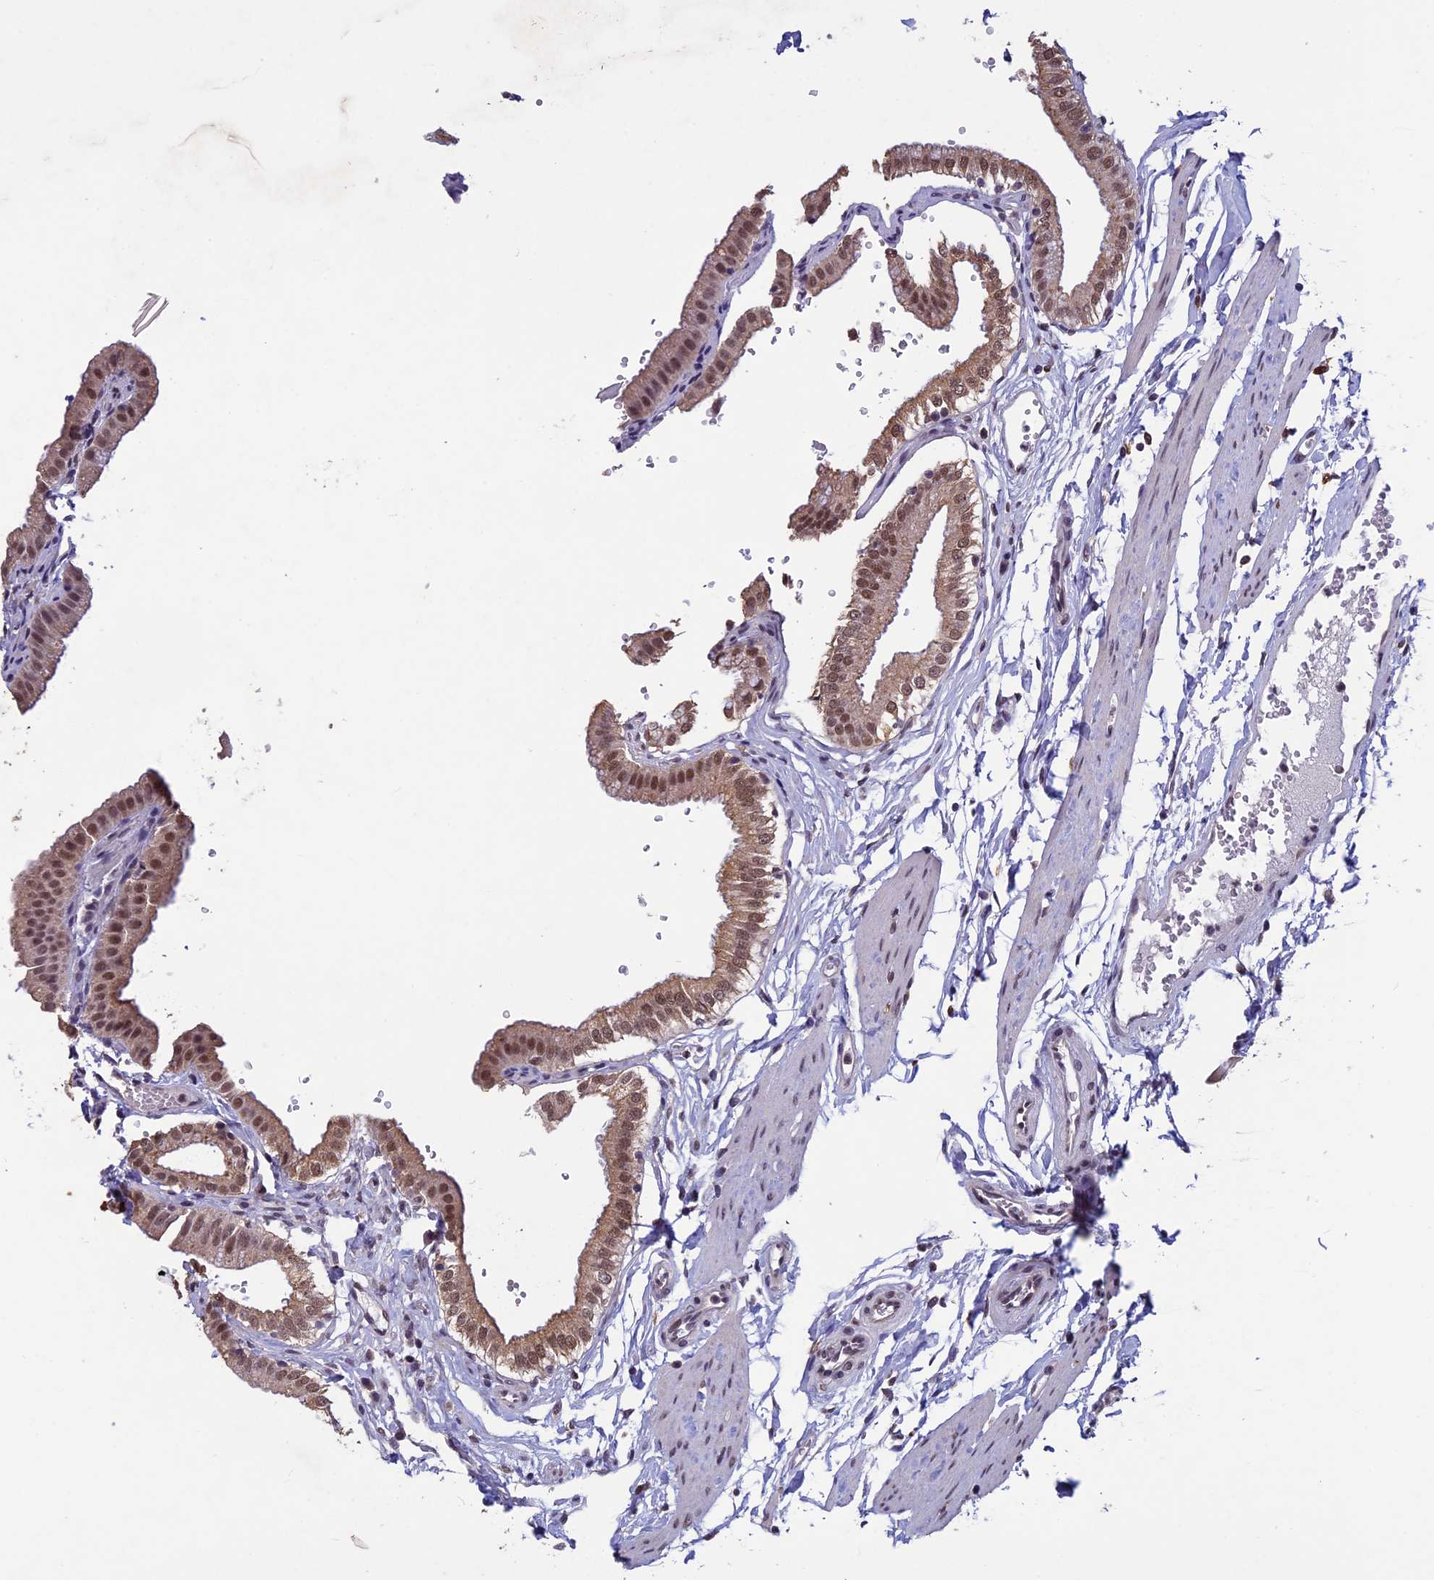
{"staining": {"intensity": "moderate", "quantity": ">75%", "location": "cytoplasmic/membranous,nuclear"}, "tissue": "gallbladder", "cell_type": "Glandular cells", "image_type": "normal", "snomed": [{"axis": "morphology", "description": "Normal tissue, NOS"}, {"axis": "topography", "description": "Gallbladder"}], "caption": "Protein expression analysis of benign human gallbladder reveals moderate cytoplasmic/membranous,nuclear expression in about >75% of glandular cells. Ihc stains the protein of interest in brown and the nuclei are stained blue.", "gene": "RNF40", "patient": {"sex": "female", "age": 61}}